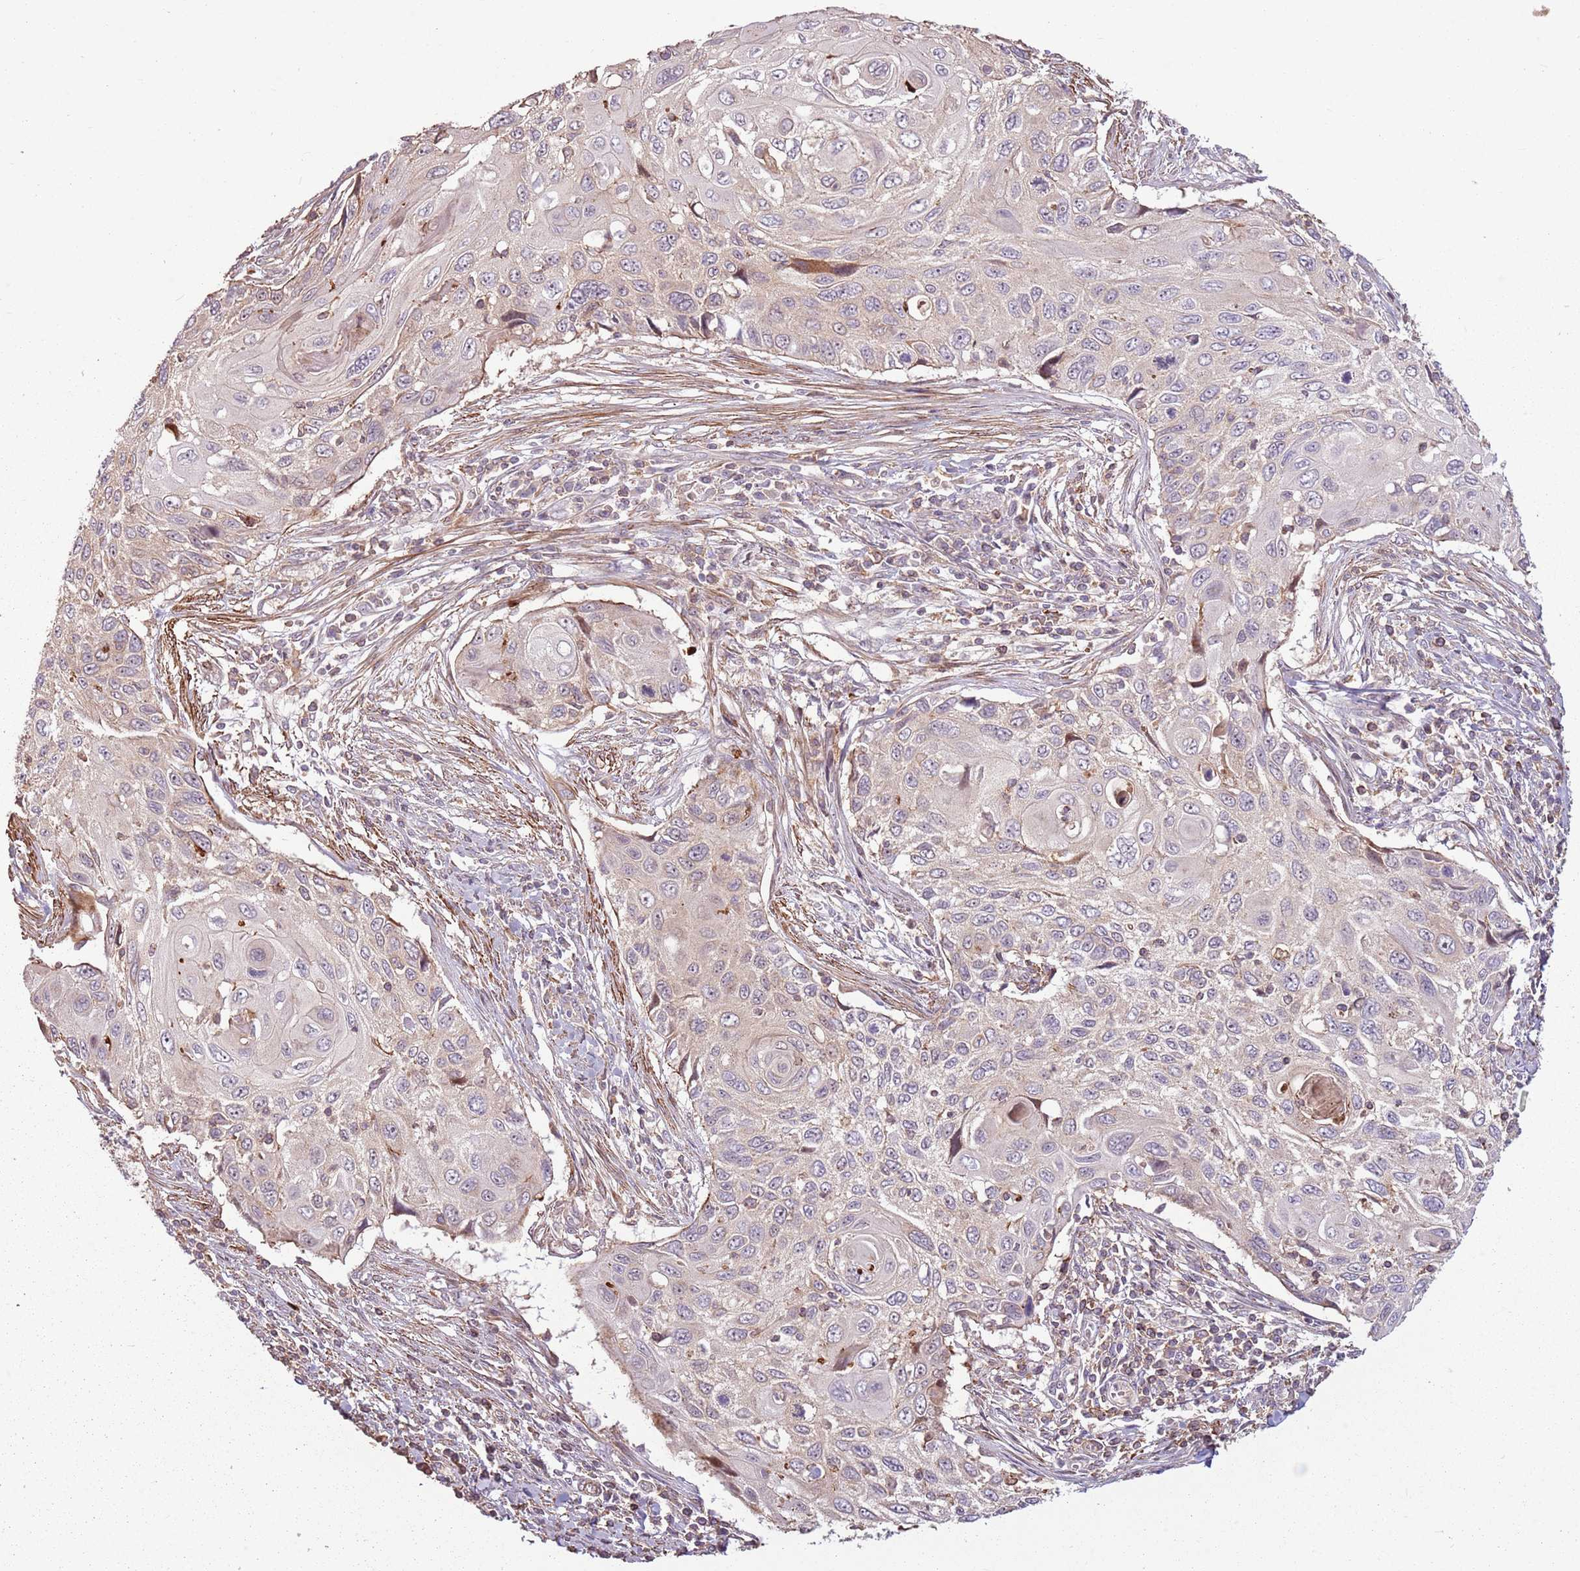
{"staining": {"intensity": "weak", "quantity": "25%-75%", "location": "cytoplasmic/membranous"}, "tissue": "cervical cancer", "cell_type": "Tumor cells", "image_type": "cancer", "snomed": [{"axis": "morphology", "description": "Squamous cell carcinoma, NOS"}, {"axis": "topography", "description": "Cervix"}], "caption": "Immunohistochemical staining of cervical squamous cell carcinoma shows low levels of weak cytoplasmic/membranous positivity in about 25%-75% of tumor cells.", "gene": "RPL21", "patient": {"sex": "female", "age": 70}}